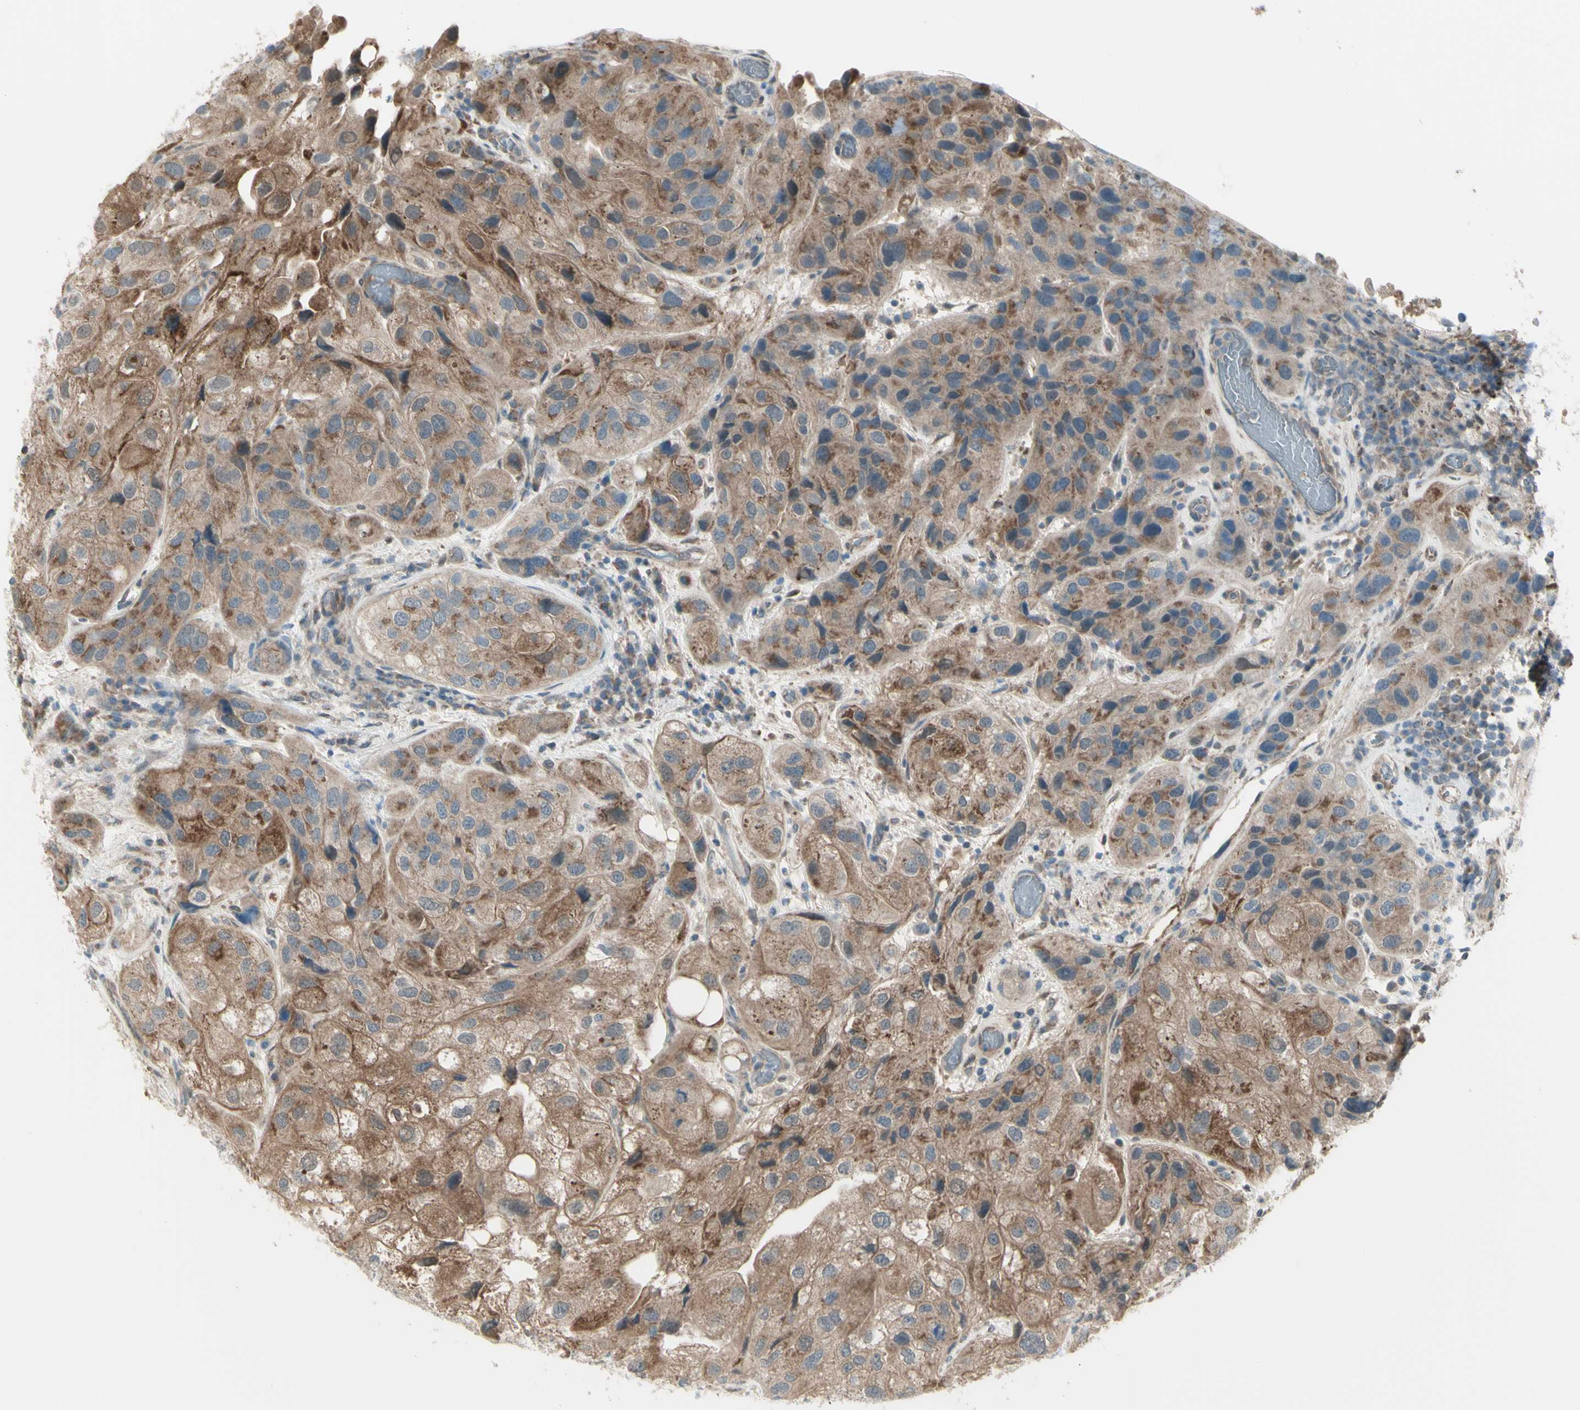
{"staining": {"intensity": "moderate", "quantity": "<25%", "location": "cytoplasmic/membranous"}, "tissue": "urothelial cancer", "cell_type": "Tumor cells", "image_type": "cancer", "snomed": [{"axis": "morphology", "description": "Urothelial carcinoma, High grade"}, {"axis": "topography", "description": "Urinary bladder"}], "caption": "DAB (3,3'-diaminobenzidine) immunohistochemical staining of urothelial cancer reveals moderate cytoplasmic/membranous protein expression in about <25% of tumor cells. The staining is performed using DAB (3,3'-diaminobenzidine) brown chromogen to label protein expression. The nuclei are counter-stained blue using hematoxylin.", "gene": "NAXD", "patient": {"sex": "female", "age": 64}}